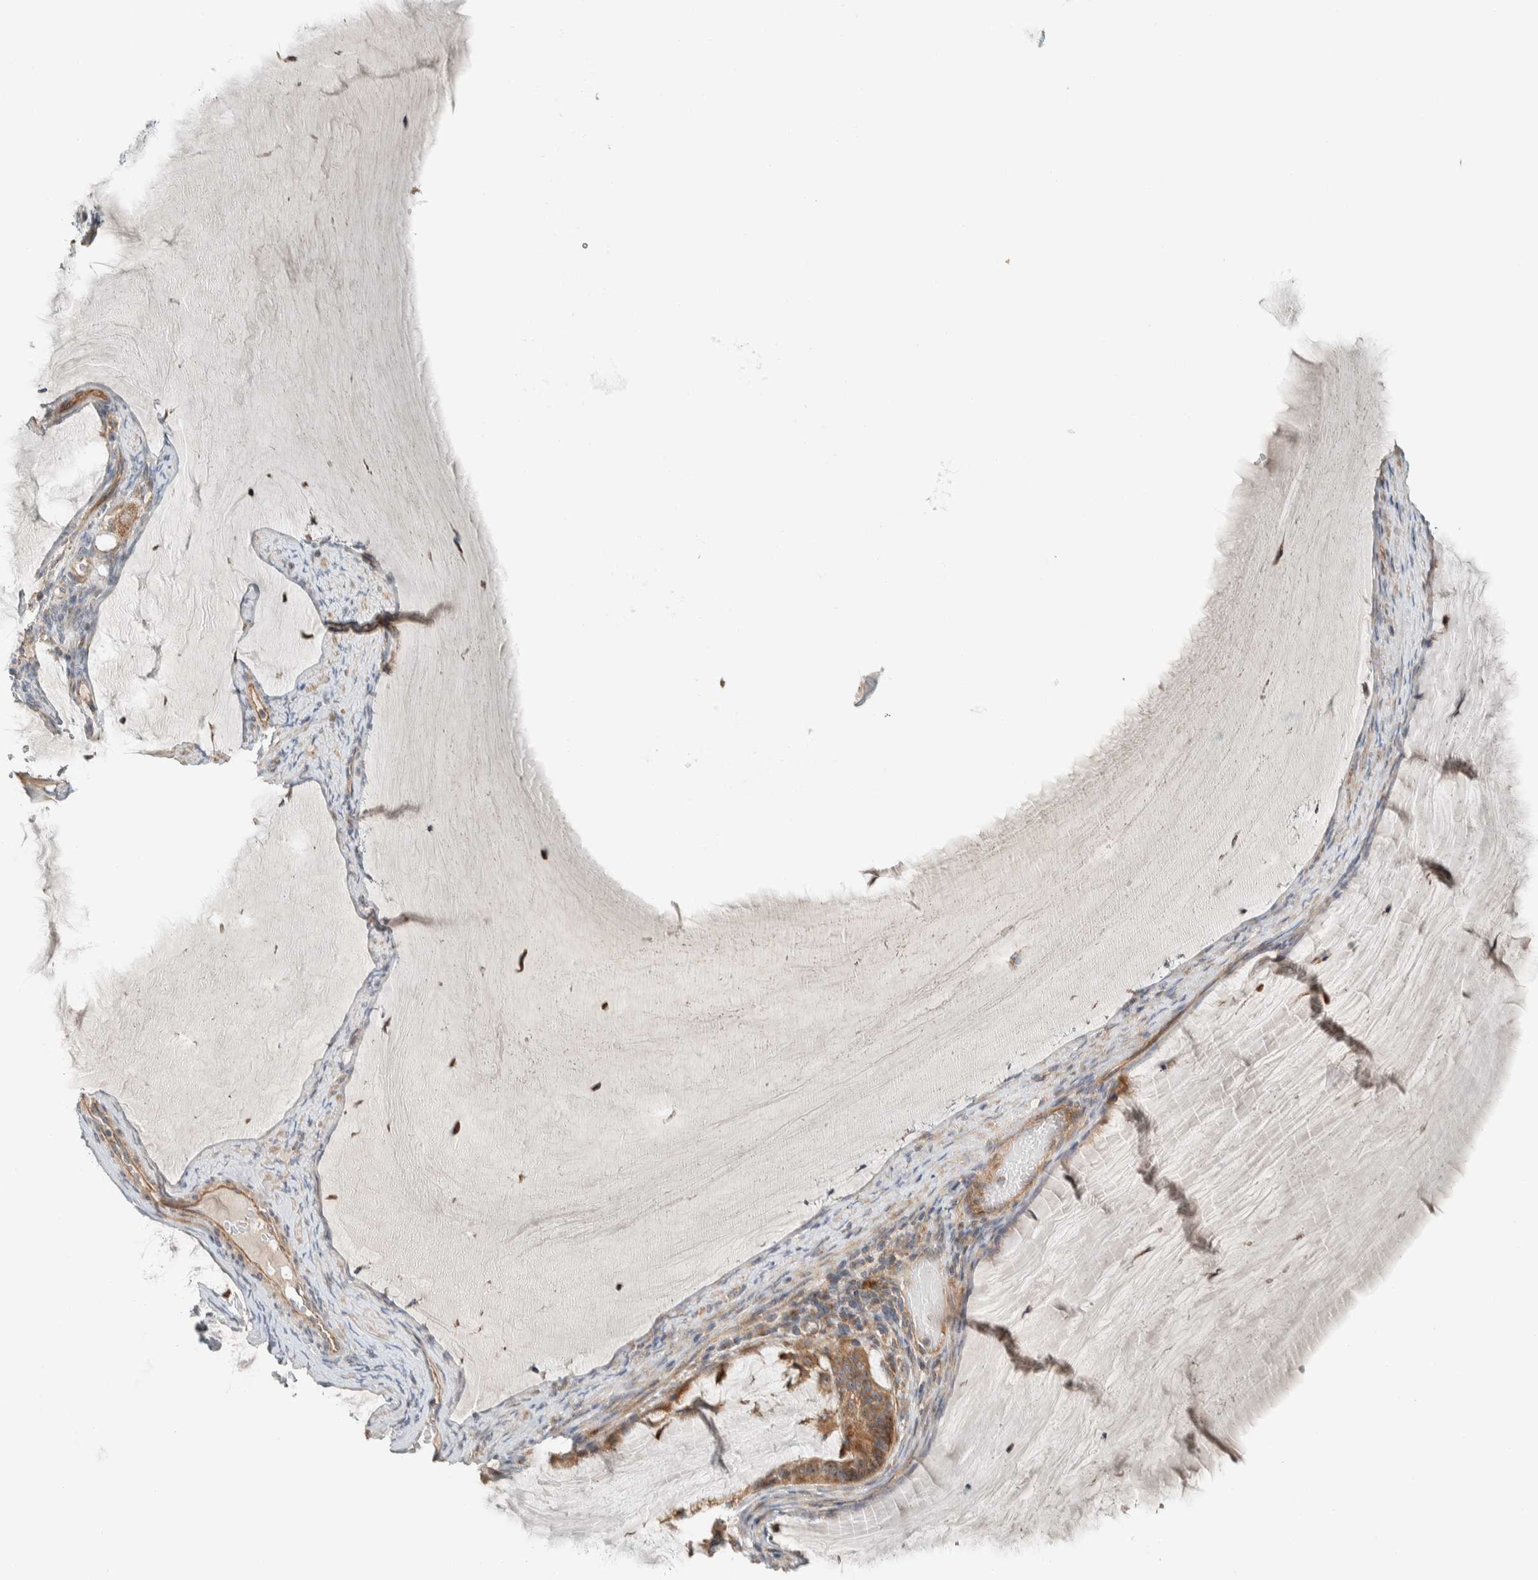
{"staining": {"intensity": "moderate", "quantity": ">75%", "location": "cytoplasmic/membranous"}, "tissue": "ovarian cancer", "cell_type": "Tumor cells", "image_type": "cancer", "snomed": [{"axis": "morphology", "description": "Cystadenocarcinoma, mucinous, NOS"}, {"axis": "topography", "description": "Ovary"}], "caption": "There is medium levels of moderate cytoplasmic/membranous positivity in tumor cells of ovarian cancer (mucinous cystadenocarcinoma), as demonstrated by immunohistochemical staining (brown color).", "gene": "SLFN12L", "patient": {"sex": "female", "age": 61}}